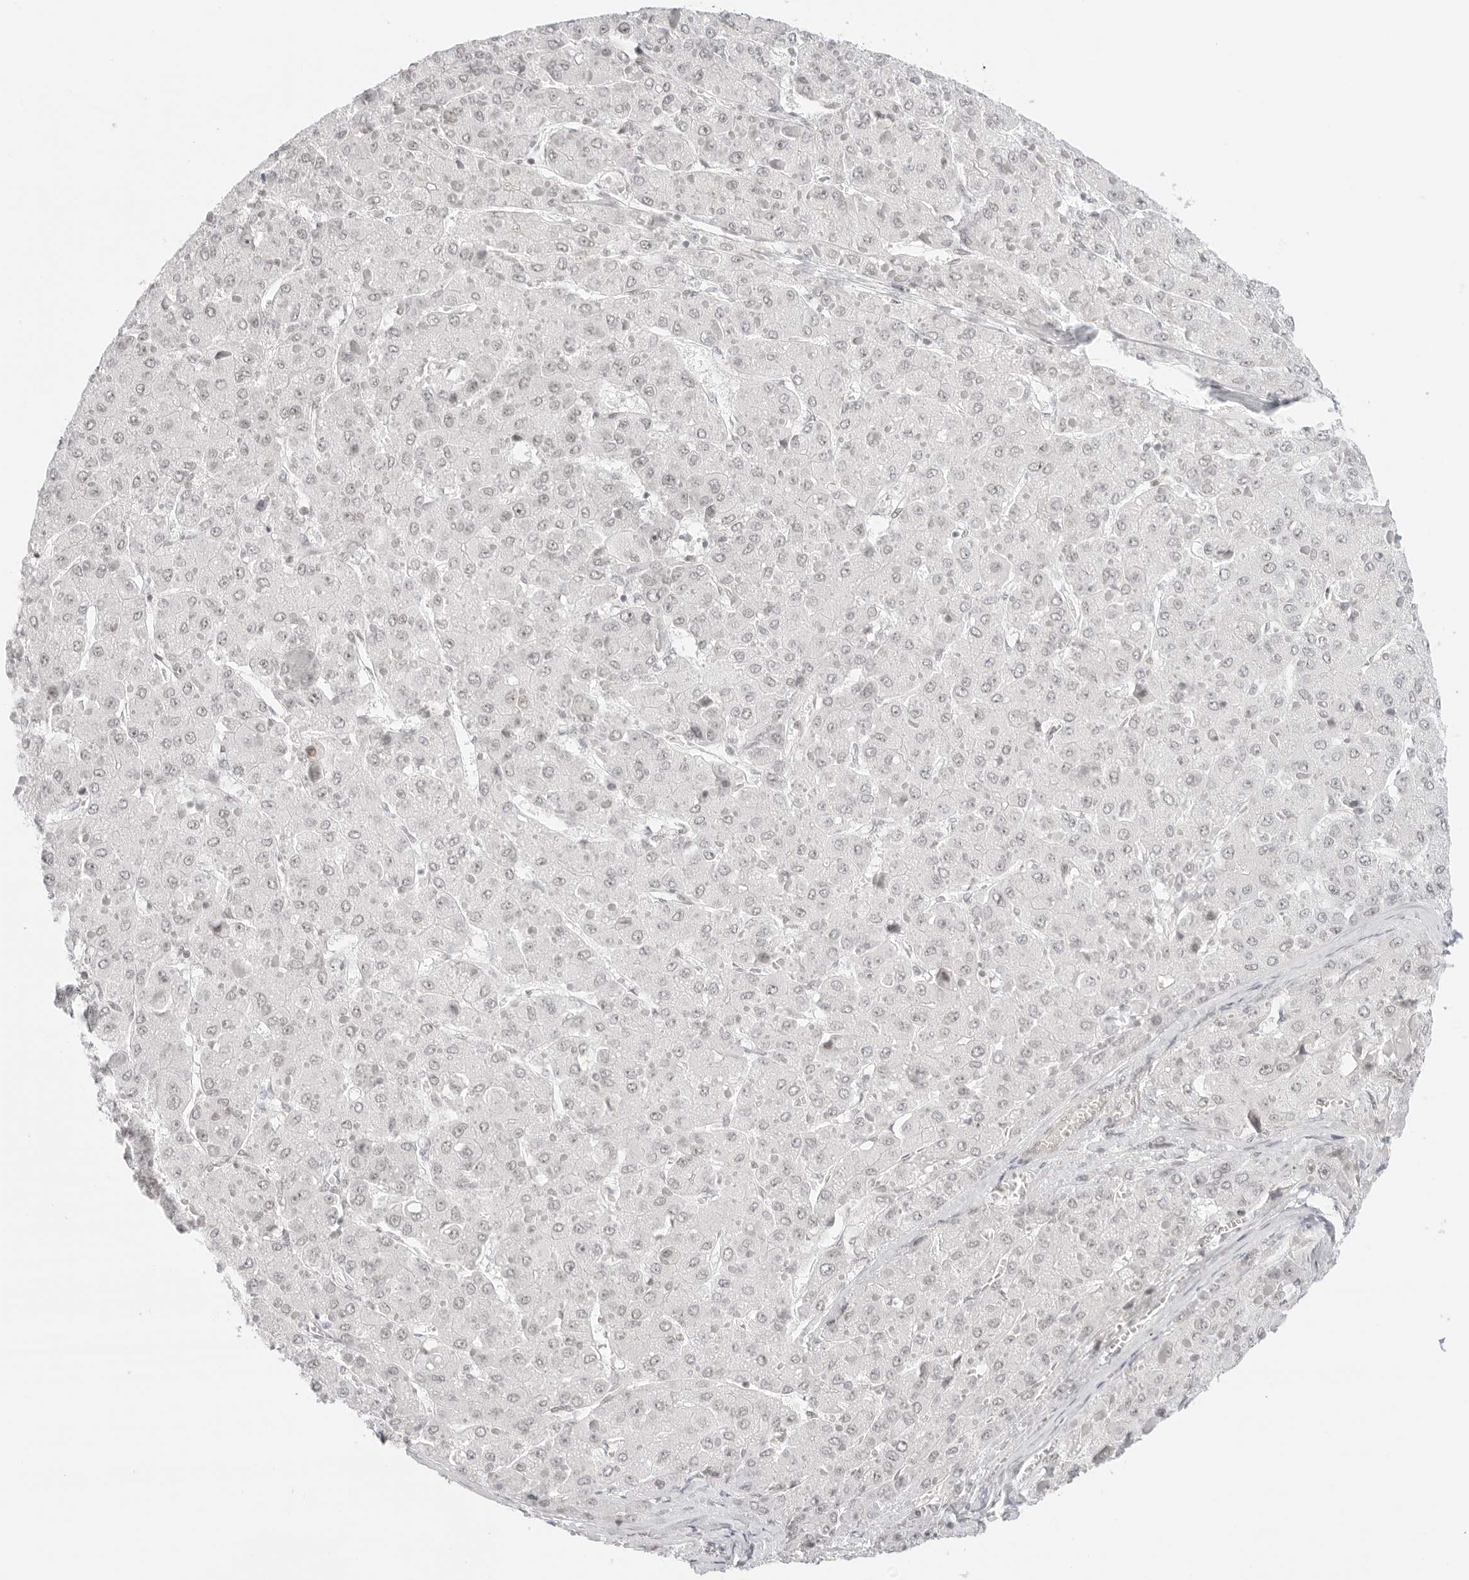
{"staining": {"intensity": "negative", "quantity": "none", "location": "none"}, "tissue": "liver cancer", "cell_type": "Tumor cells", "image_type": "cancer", "snomed": [{"axis": "morphology", "description": "Carcinoma, Hepatocellular, NOS"}, {"axis": "topography", "description": "Liver"}], "caption": "This photomicrograph is of hepatocellular carcinoma (liver) stained with immunohistochemistry (IHC) to label a protein in brown with the nuclei are counter-stained blue. There is no positivity in tumor cells.", "gene": "TCIM", "patient": {"sex": "female", "age": 73}}